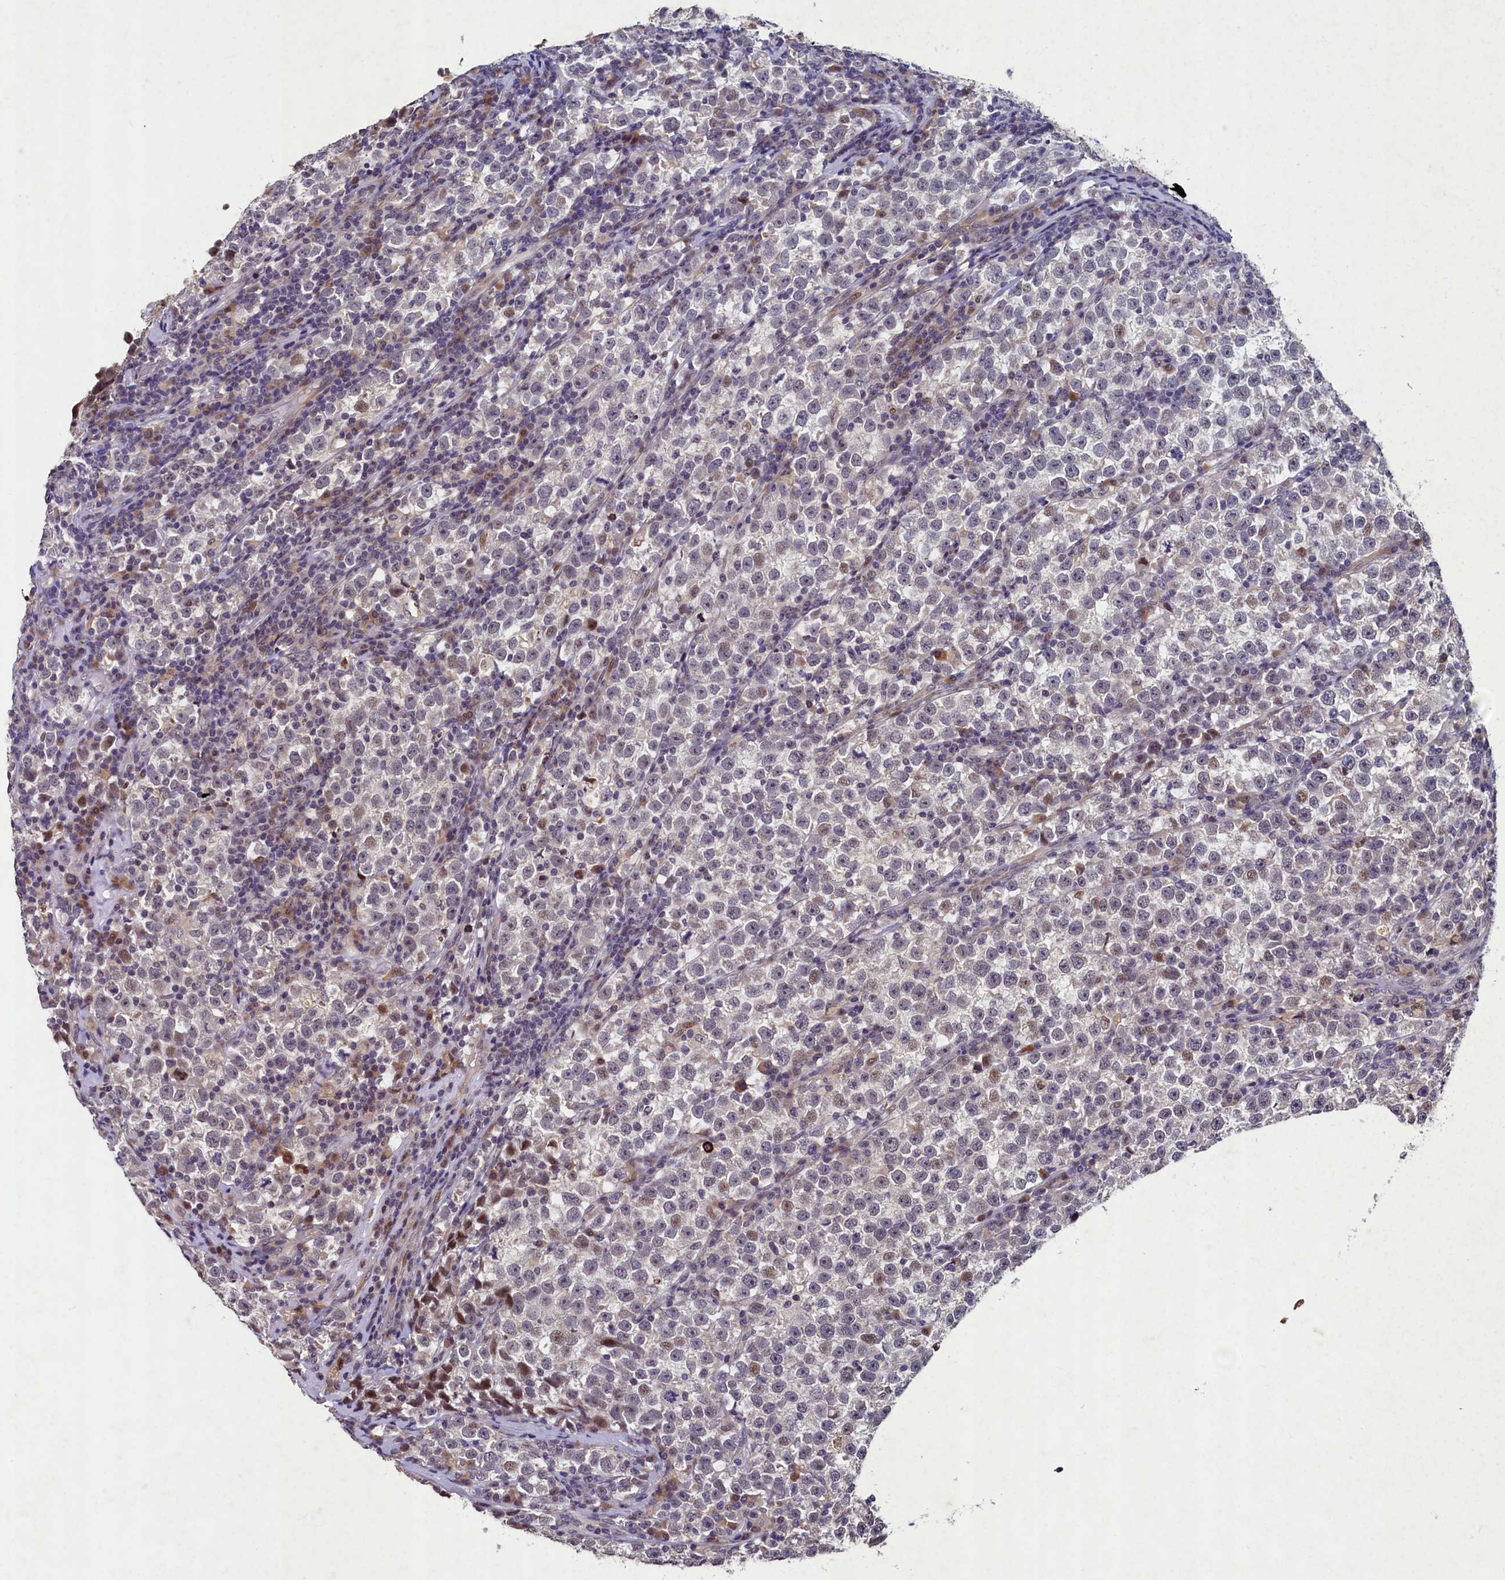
{"staining": {"intensity": "weak", "quantity": "25%-75%", "location": "cytoplasmic/membranous"}, "tissue": "testis cancer", "cell_type": "Tumor cells", "image_type": "cancer", "snomed": [{"axis": "morphology", "description": "Normal tissue, NOS"}, {"axis": "morphology", "description": "Seminoma, NOS"}, {"axis": "topography", "description": "Testis"}], "caption": "Tumor cells exhibit low levels of weak cytoplasmic/membranous expression in about 25%-75% of cells in testis seminoma. (brown staining indicates protein expression, while blue staining denotes nuclei).", "gene": "LATS2", "patient": {"sex": "male", "age": 43}}